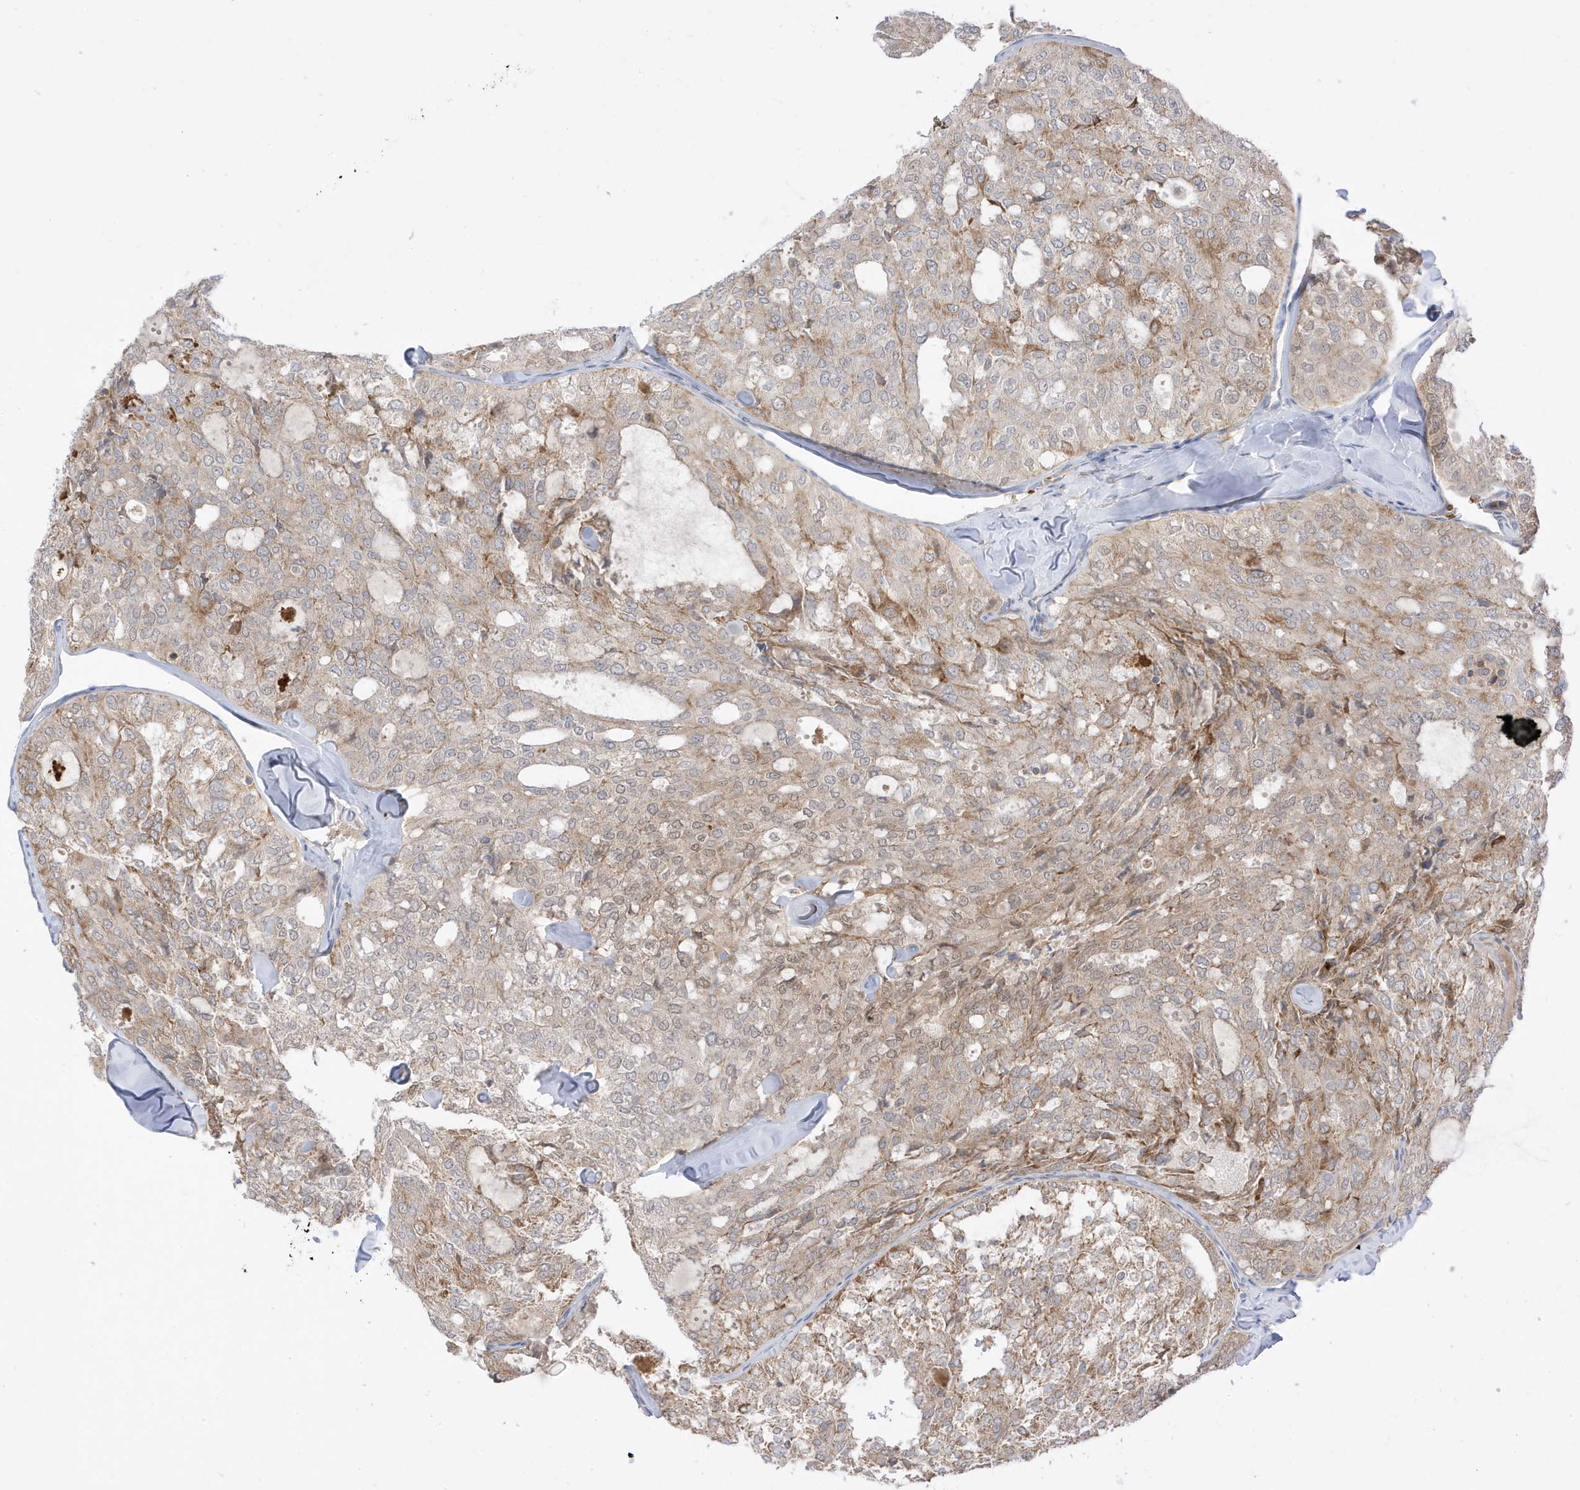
{"staining": {"intensity": "moderate", "quantity": "<25%", "location": "cytoplasmic/membranous"}, "tissue": "thyroid cancer", "cell_type": "Tumor cells", "image_type": "cancer", "snomed": [{"axis": "morphology", "description": "Follicular adenoma carcinoma, NOS"}, {"axis": "topography", "description": "Thyroid gland"}], "caption": "Immunohistochemistry (IHC) (DAB (3,3'-diaminobenzidine)) staining of follicular adenoma carcinoma (thyroid) exhibits moderate cytoplasmic/membranous protein expression in approximately <25% of tumor cells.", "gene": "NPPC", "patient": {"sex": "male", "age": 75}}